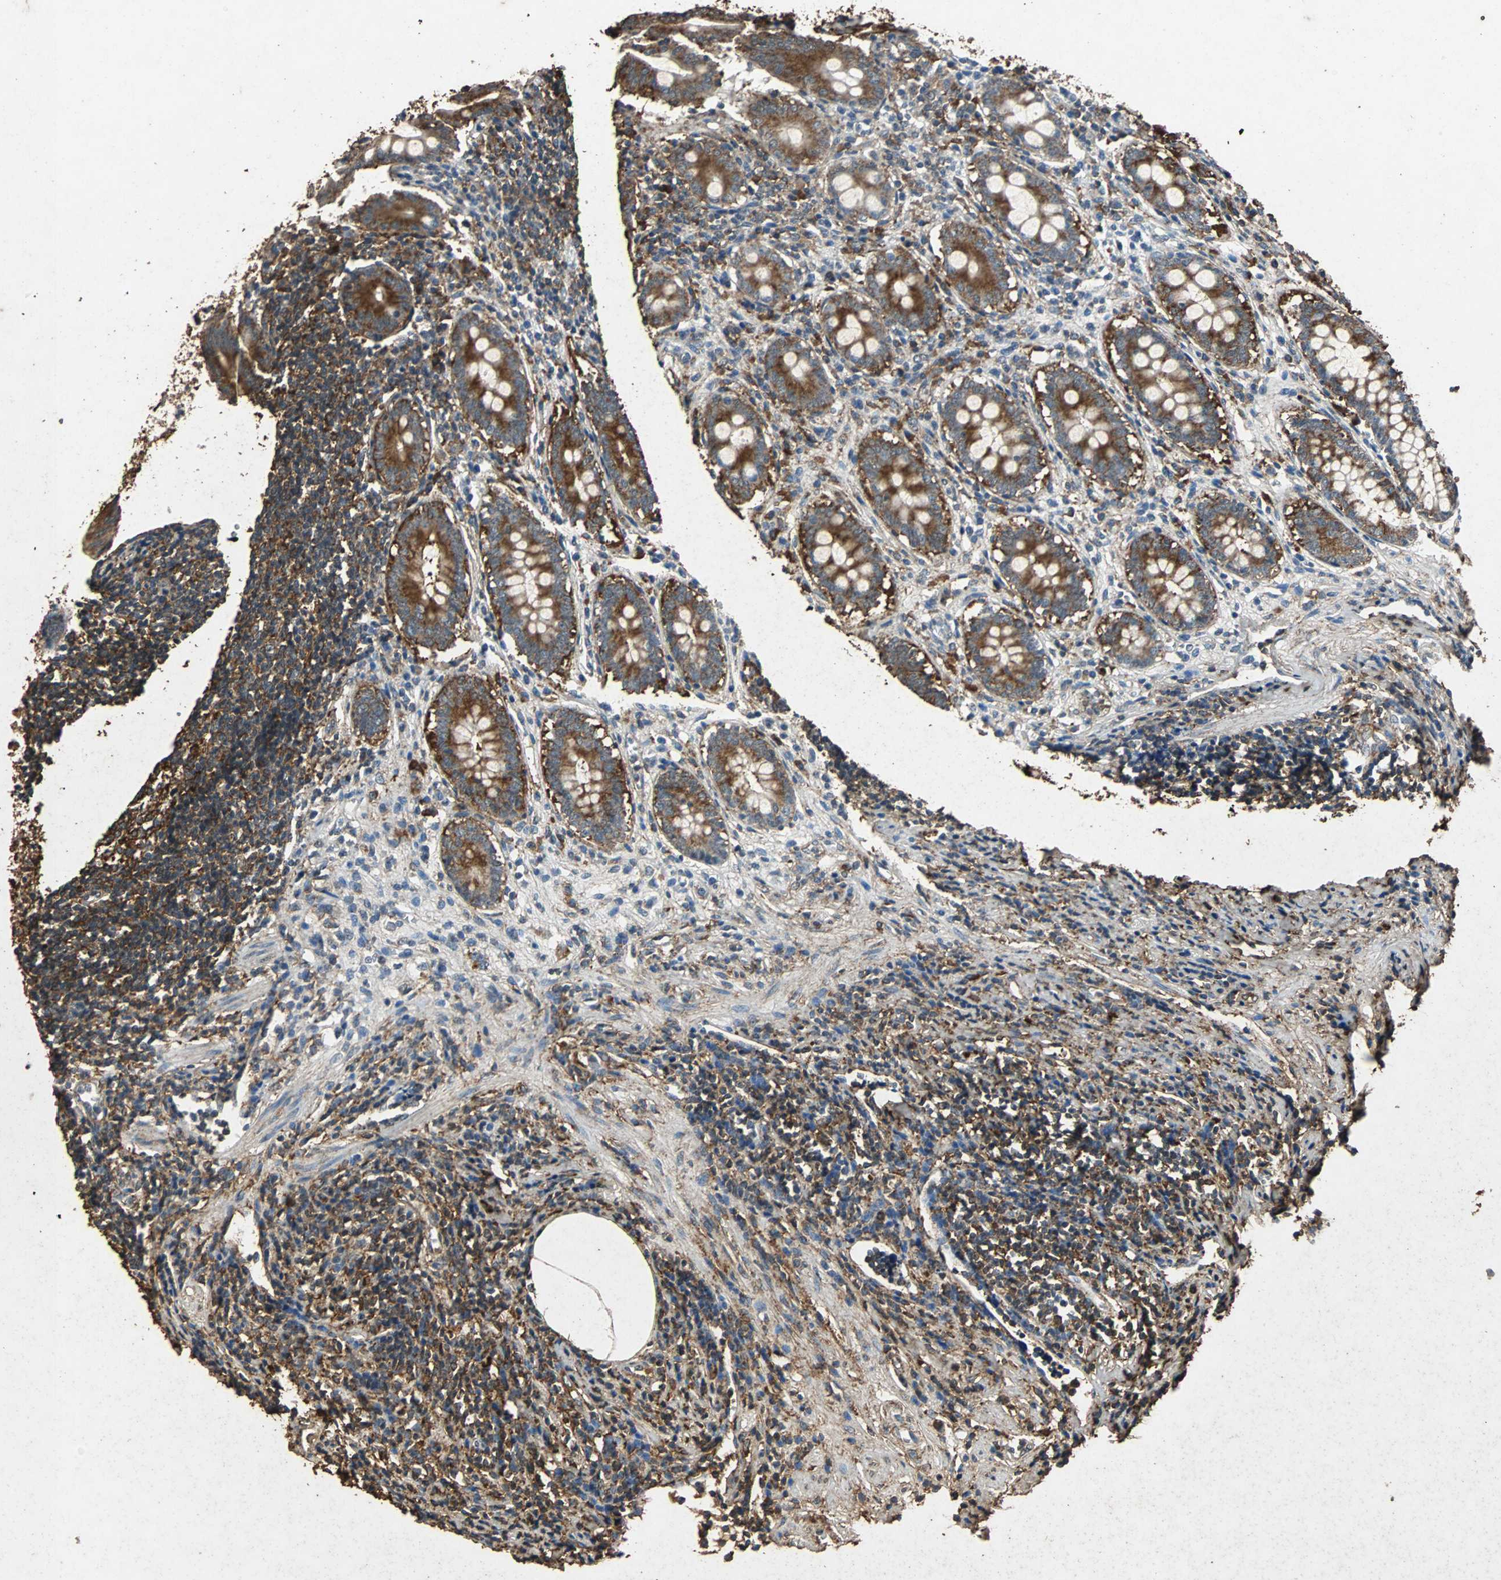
{"staining": {"intensity": "strong", "quantity": ">75%", "location": "cytoplasmic/membranous"}, "tissue": "appendix", "cell_type": "Glandular cells", "image_type": "normal", "snomed": [{"axis": "morphology", "description": "Normal tissue, NOS"}, {"axis": "topography", "description": "Appendix"}], "caption": "Immunohistochemical staining of normal human appendix displays strong cytoplasmic/membranous protein staining in about >75% of glandular cells. Immunohistochemistry (ihc) stains the protein of interest in brown and the nuclei are stained blue.", "gene": "NAA10", "patient": {"sex": "female", "age": 50}}